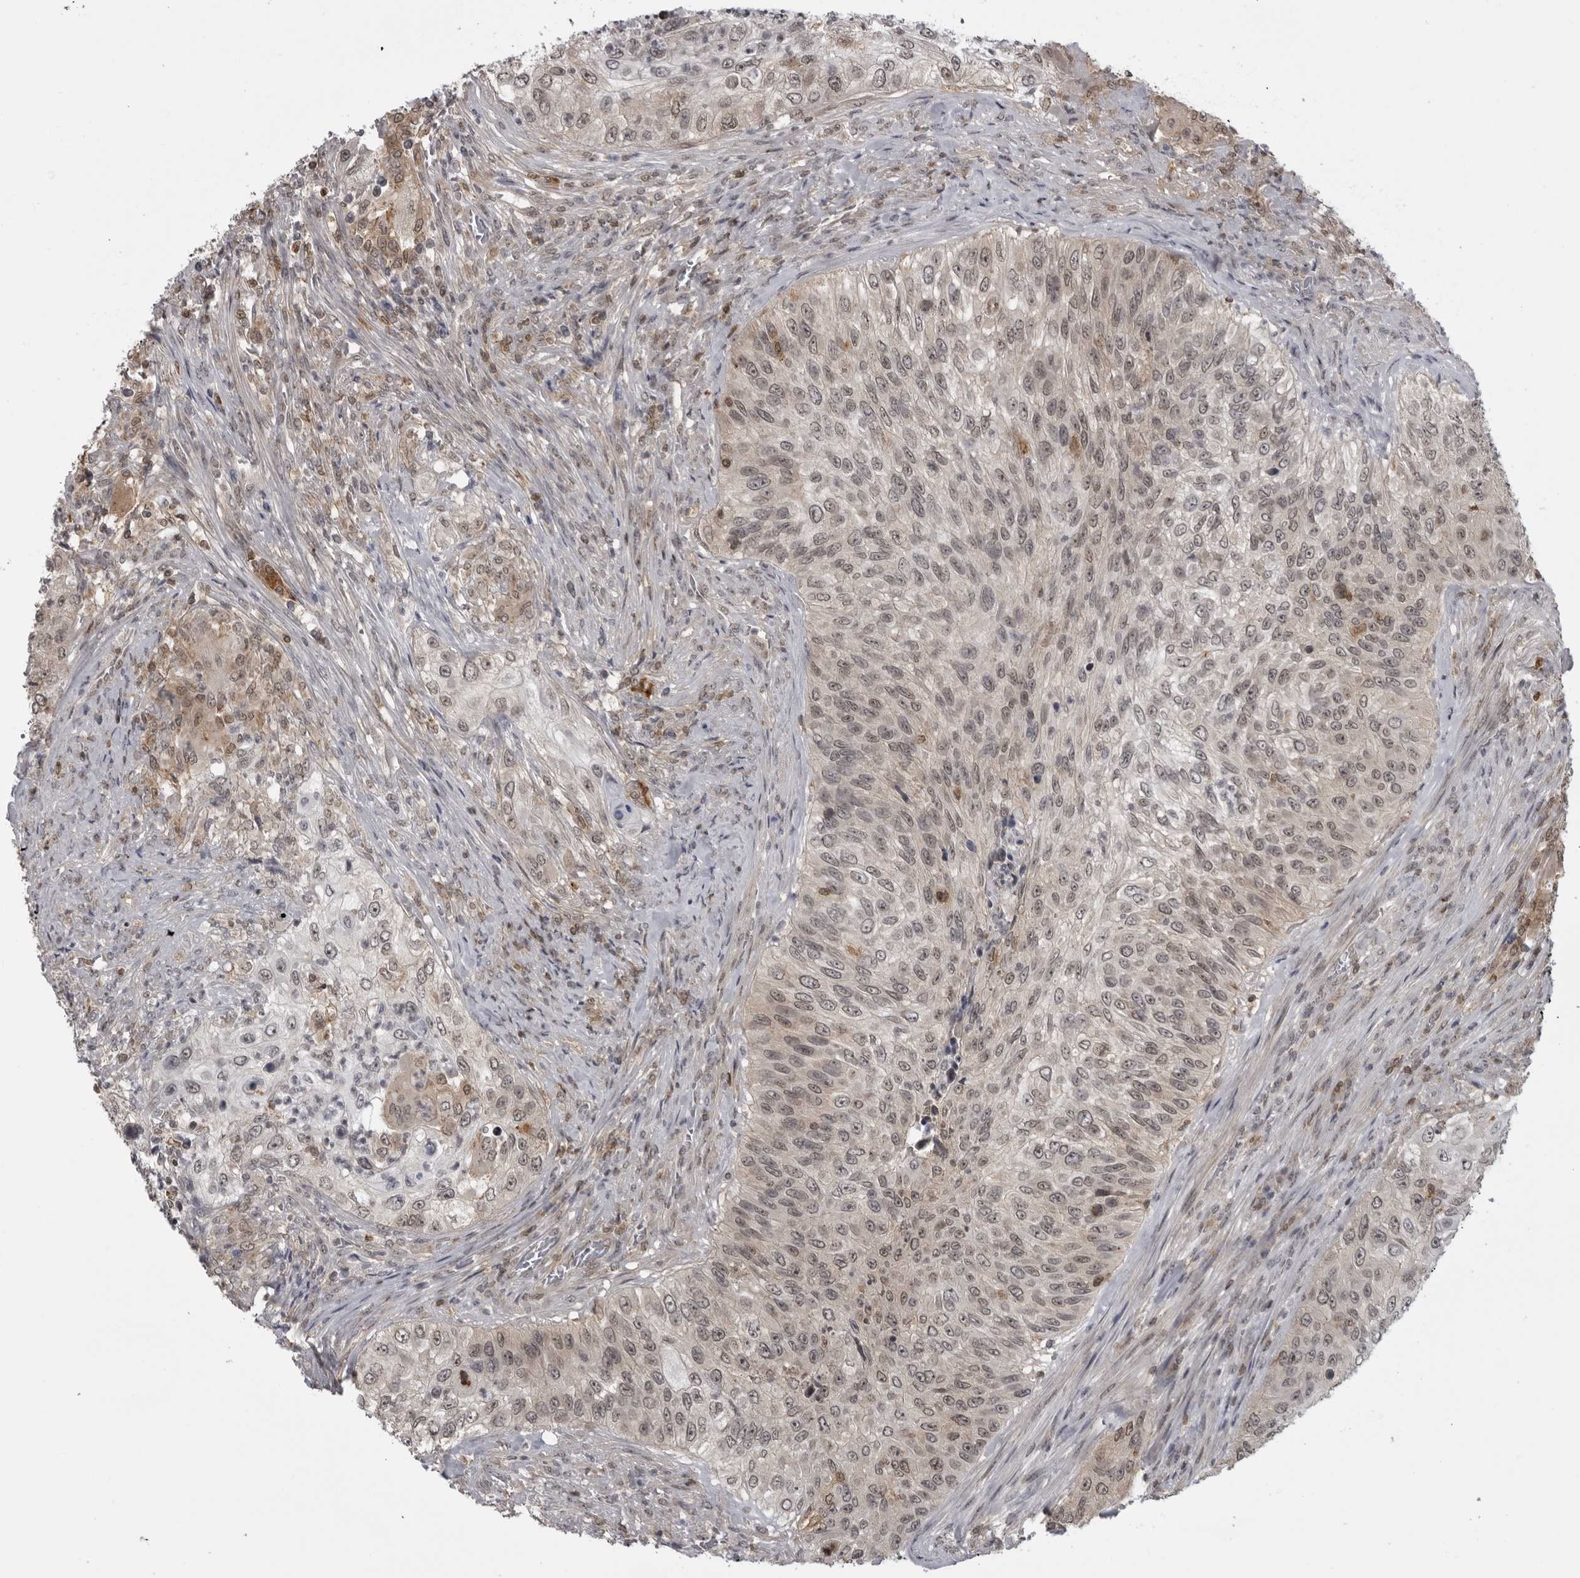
{"staining": {"intensity": "weak", "quantity": ">75%", "location": "nuclear"}, "tissue": "urothelial cancer", "cell_type": "Tumor cells", "image_type": "cancer", "snomed": [{"axis": "morphology", "description": "Urothelial carcinoma, High grade"}, {"axis": "topography", "description": "Urinary bladder"}], "caption": "Protein analysis of urothelial carcinoma (high-grade) tissue displays weak nuclear staining in approximately >75% of tumor cells.", "gene": "PDCL3", "patient": {"sex": "female", "age": 60}}